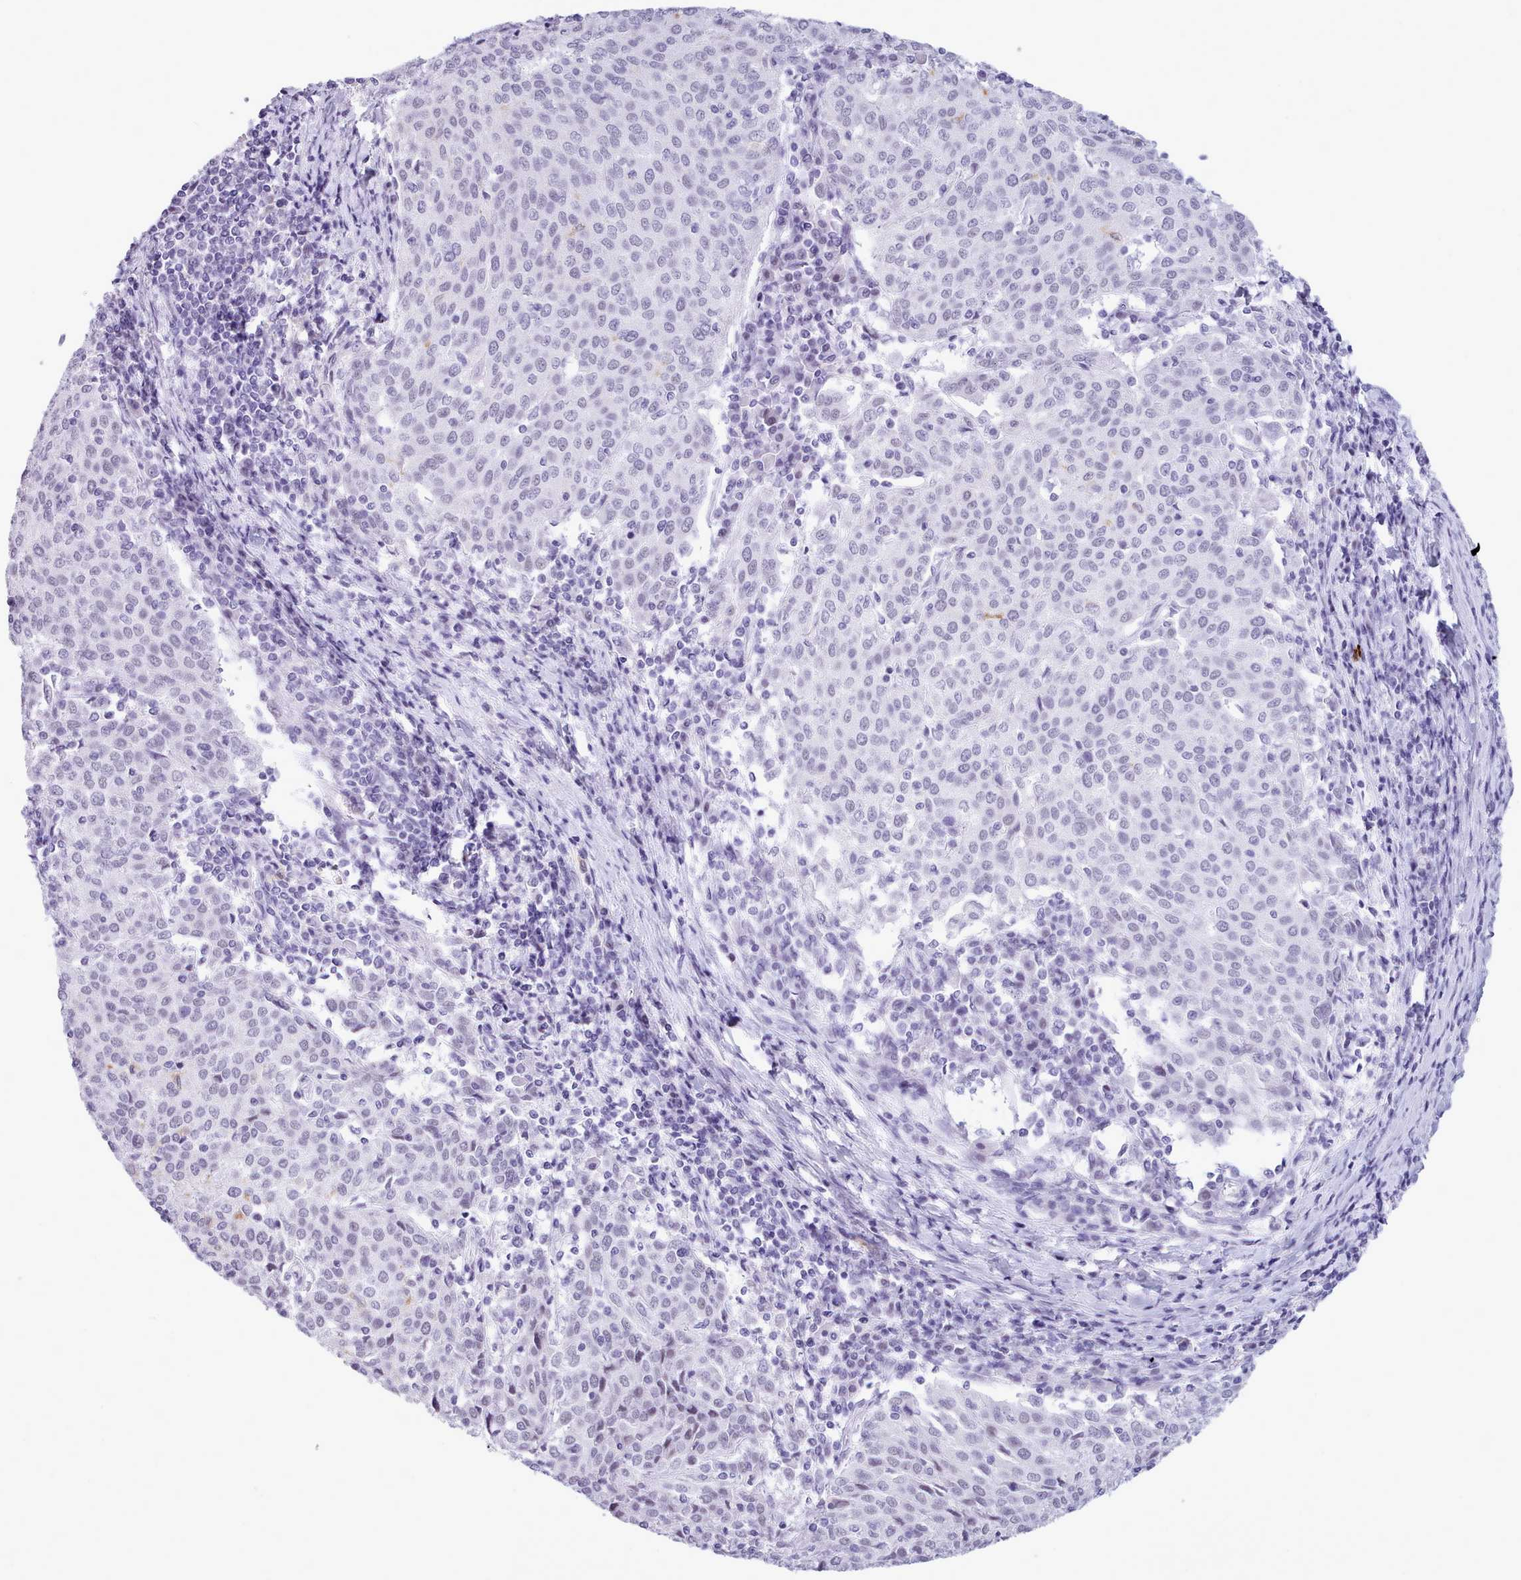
{"staining": {"intensity": "weak", "quantity": "<25%", "location": "nuclear"}, "tissue": "cervical cancer", "cell_type": "Tumor cells", "image_type": "cancer", "snomed": [{"axis": "morphology", "description": "Squamous cell carcinoma, NOS"}, {"axis": "topography", "description": "Cervix"}], "caption": "High power microscopy micrograph of an IHC photomicrograph of cervical squamous cell carcinoma, revealing no significant staining in tumor cells.", "gene": "FBXO48", "patient": {"sex": "female", "age": 46}}